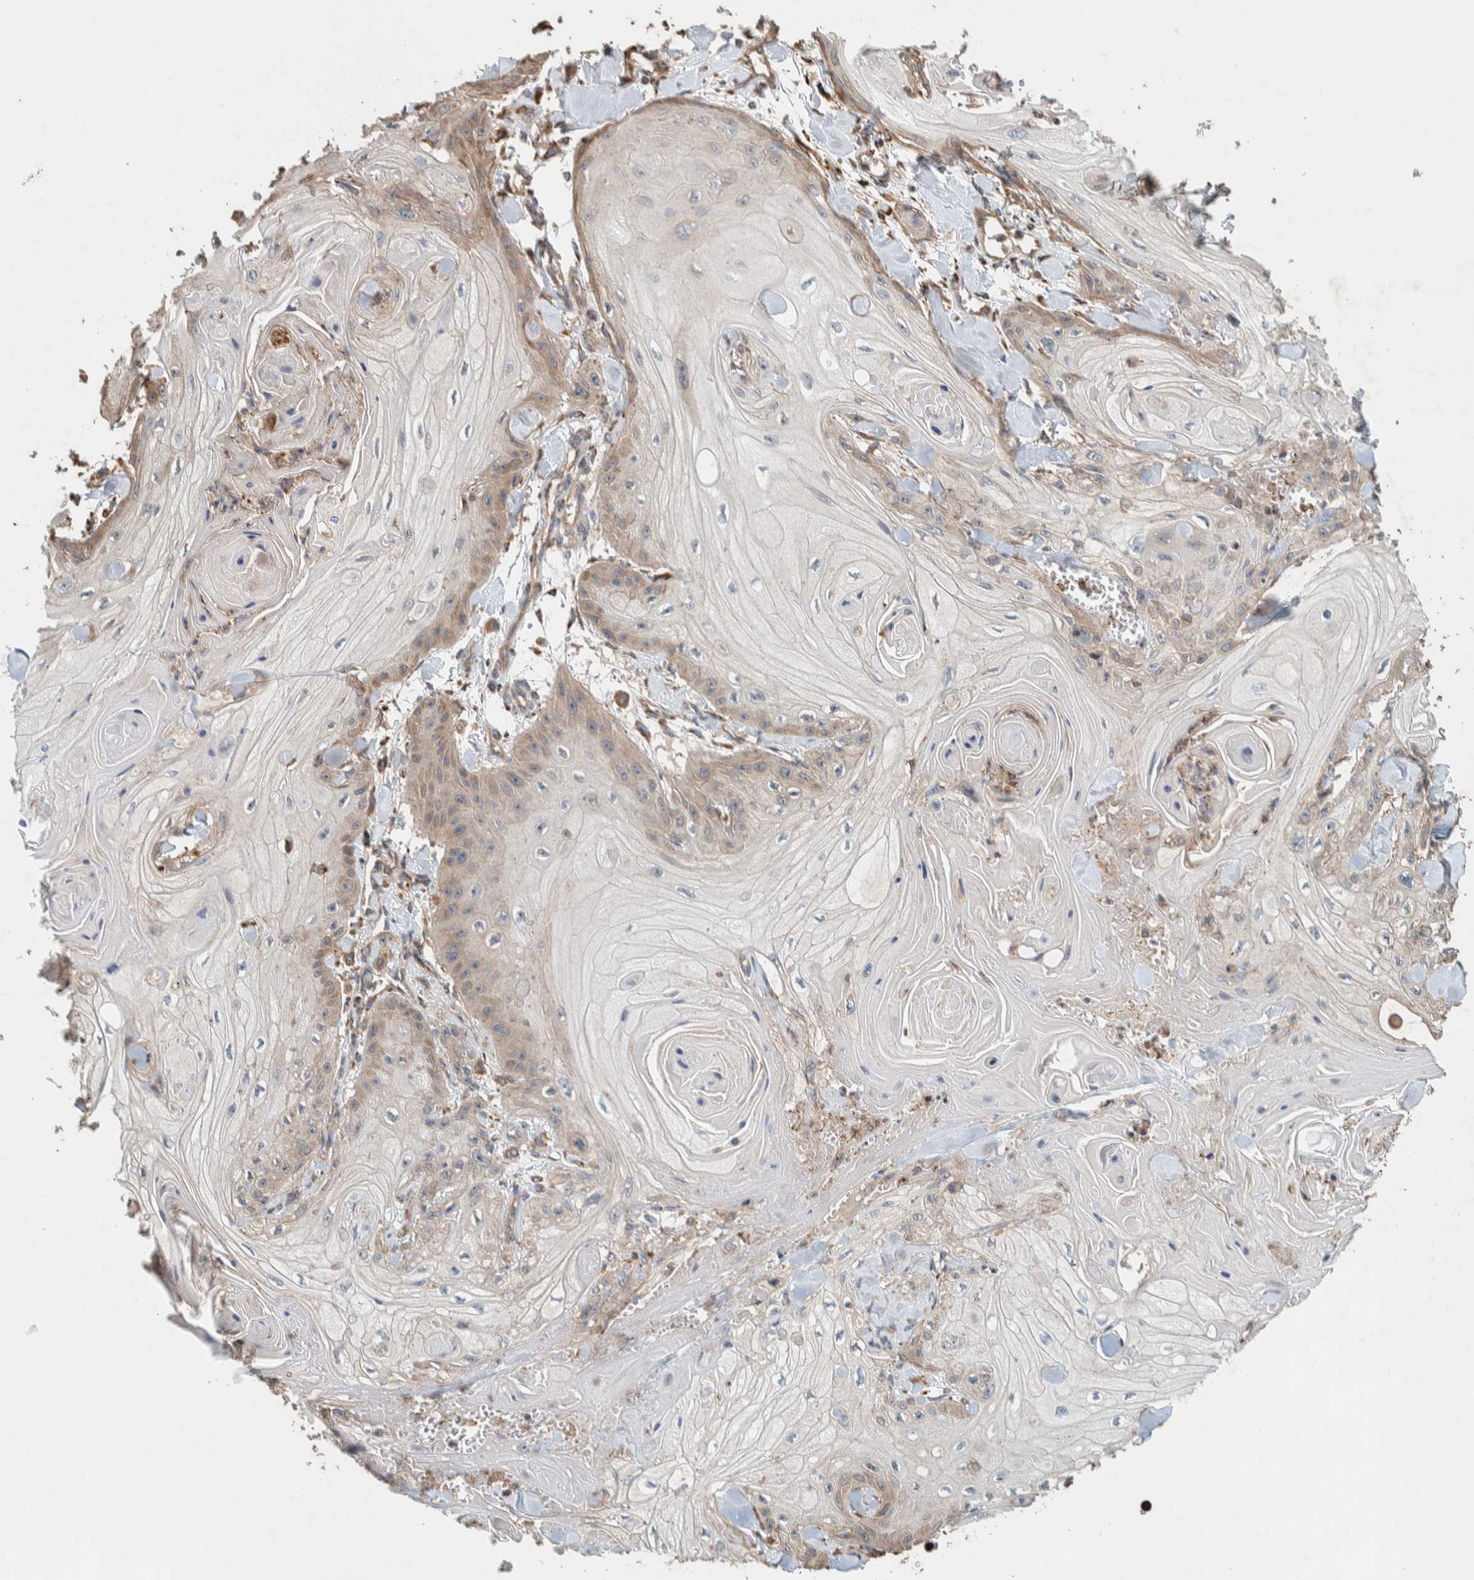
{"staining": {"intensity": "weak", "quantity": "<25%", "location": "cytoplasmic/membranous"}, "tissue": "skin cancer", "cell_type": "Tumor cells", "image_type": "cancer", "snomed": [{"axis": "morphology", "description": "Squamous cell carcinoma, NOS"}, {"axis": "topography", "description": "Skin"}], "caption": "Skin cancer stained for a protein using immunohistochemistry reveals no positivity tumor cells.", "gene": "PLA2G3", "patient": {"sex": "male", "age": 74}}